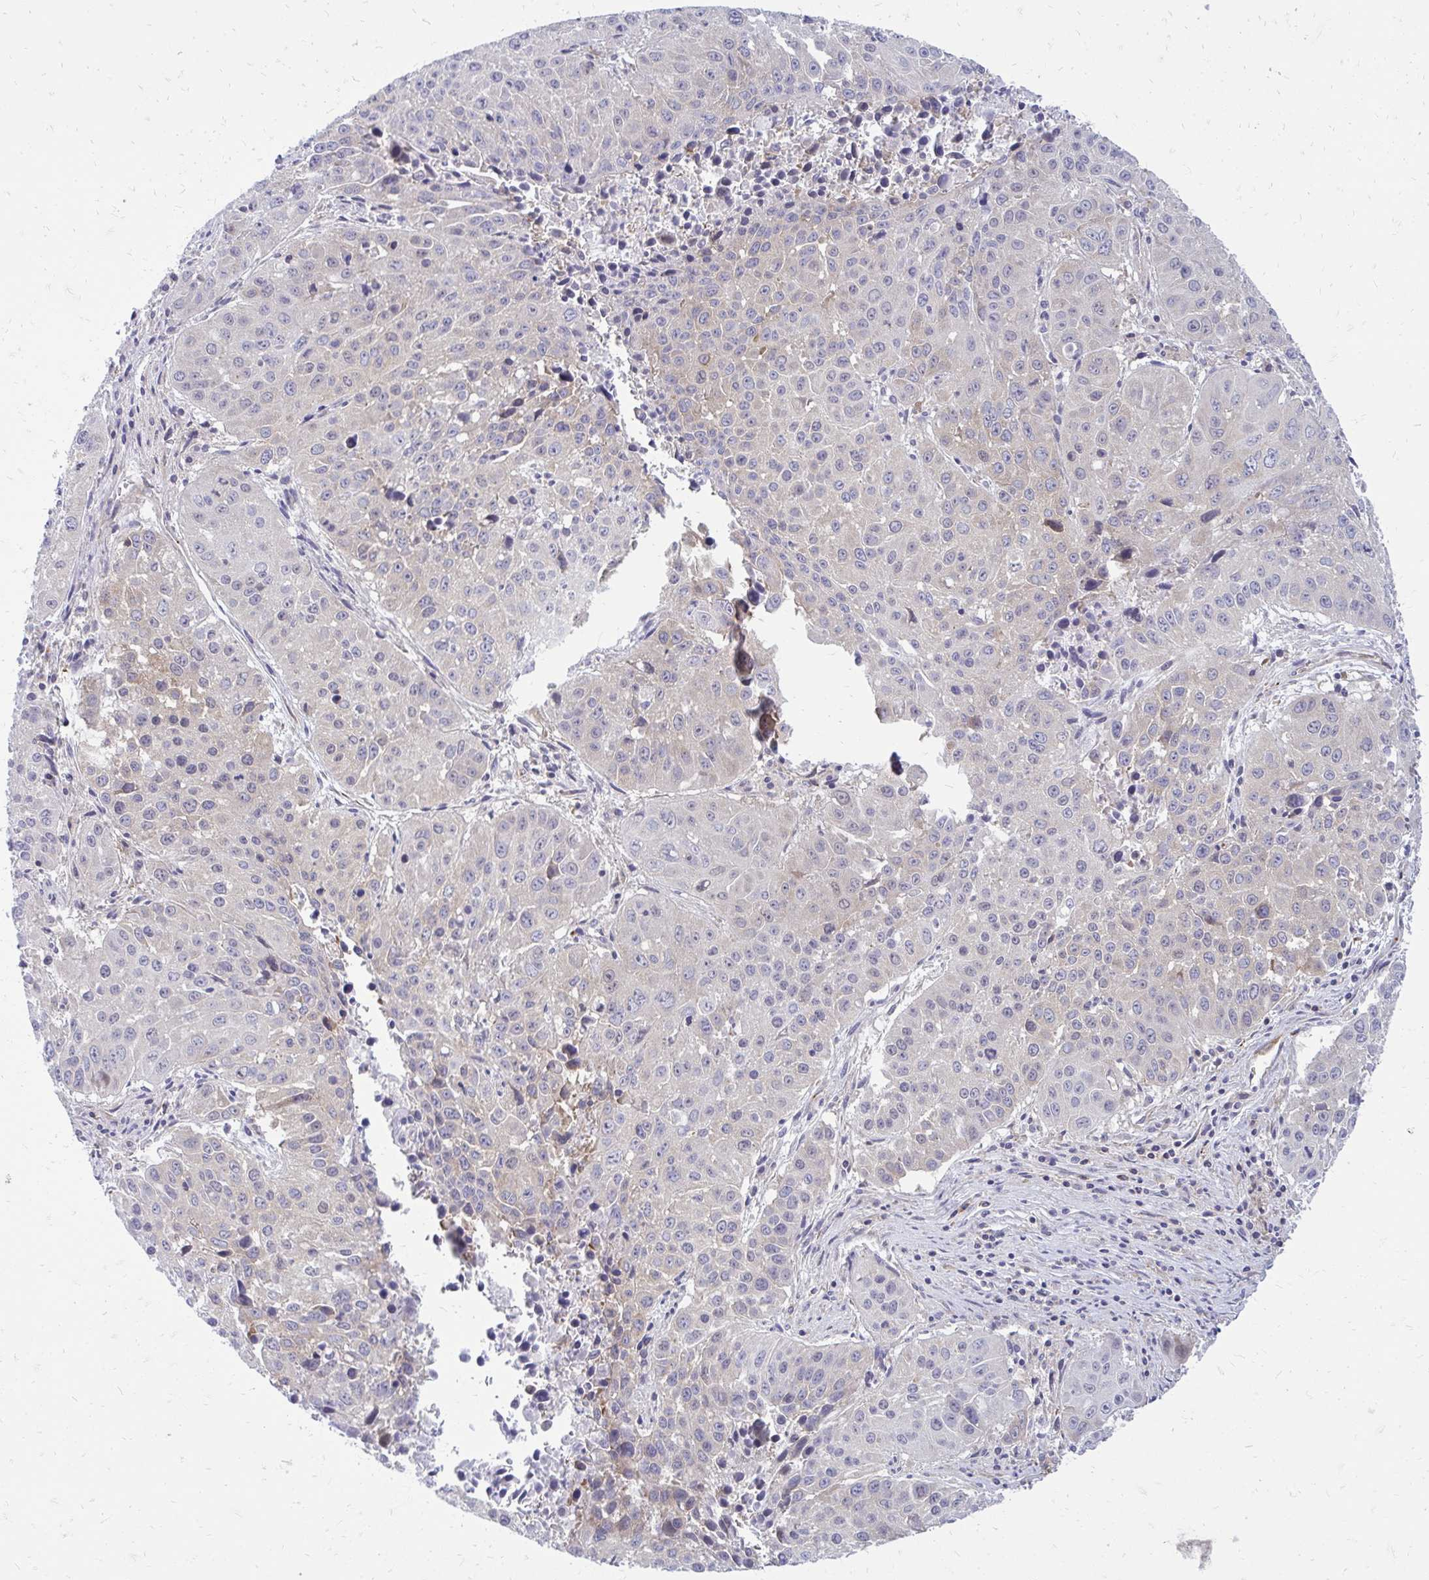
{"staining": {"intensity": "negative", "quantity": "none", "location": "none"}, "tissue": "lung cancer", "cell_type": "Tumor cells", "image_type": "cancer", "snomed": [{"axis": "morphology", "description": "Squamous cell carcinoma, NOS"}, {"axis": "topography", "description": "Lung"}], "caption": "Lung cancer stained for a protein using IHC displays no expression tumor cells.", "gene": "ASAP1", "patient": {"sex": "female", "age": 61}}